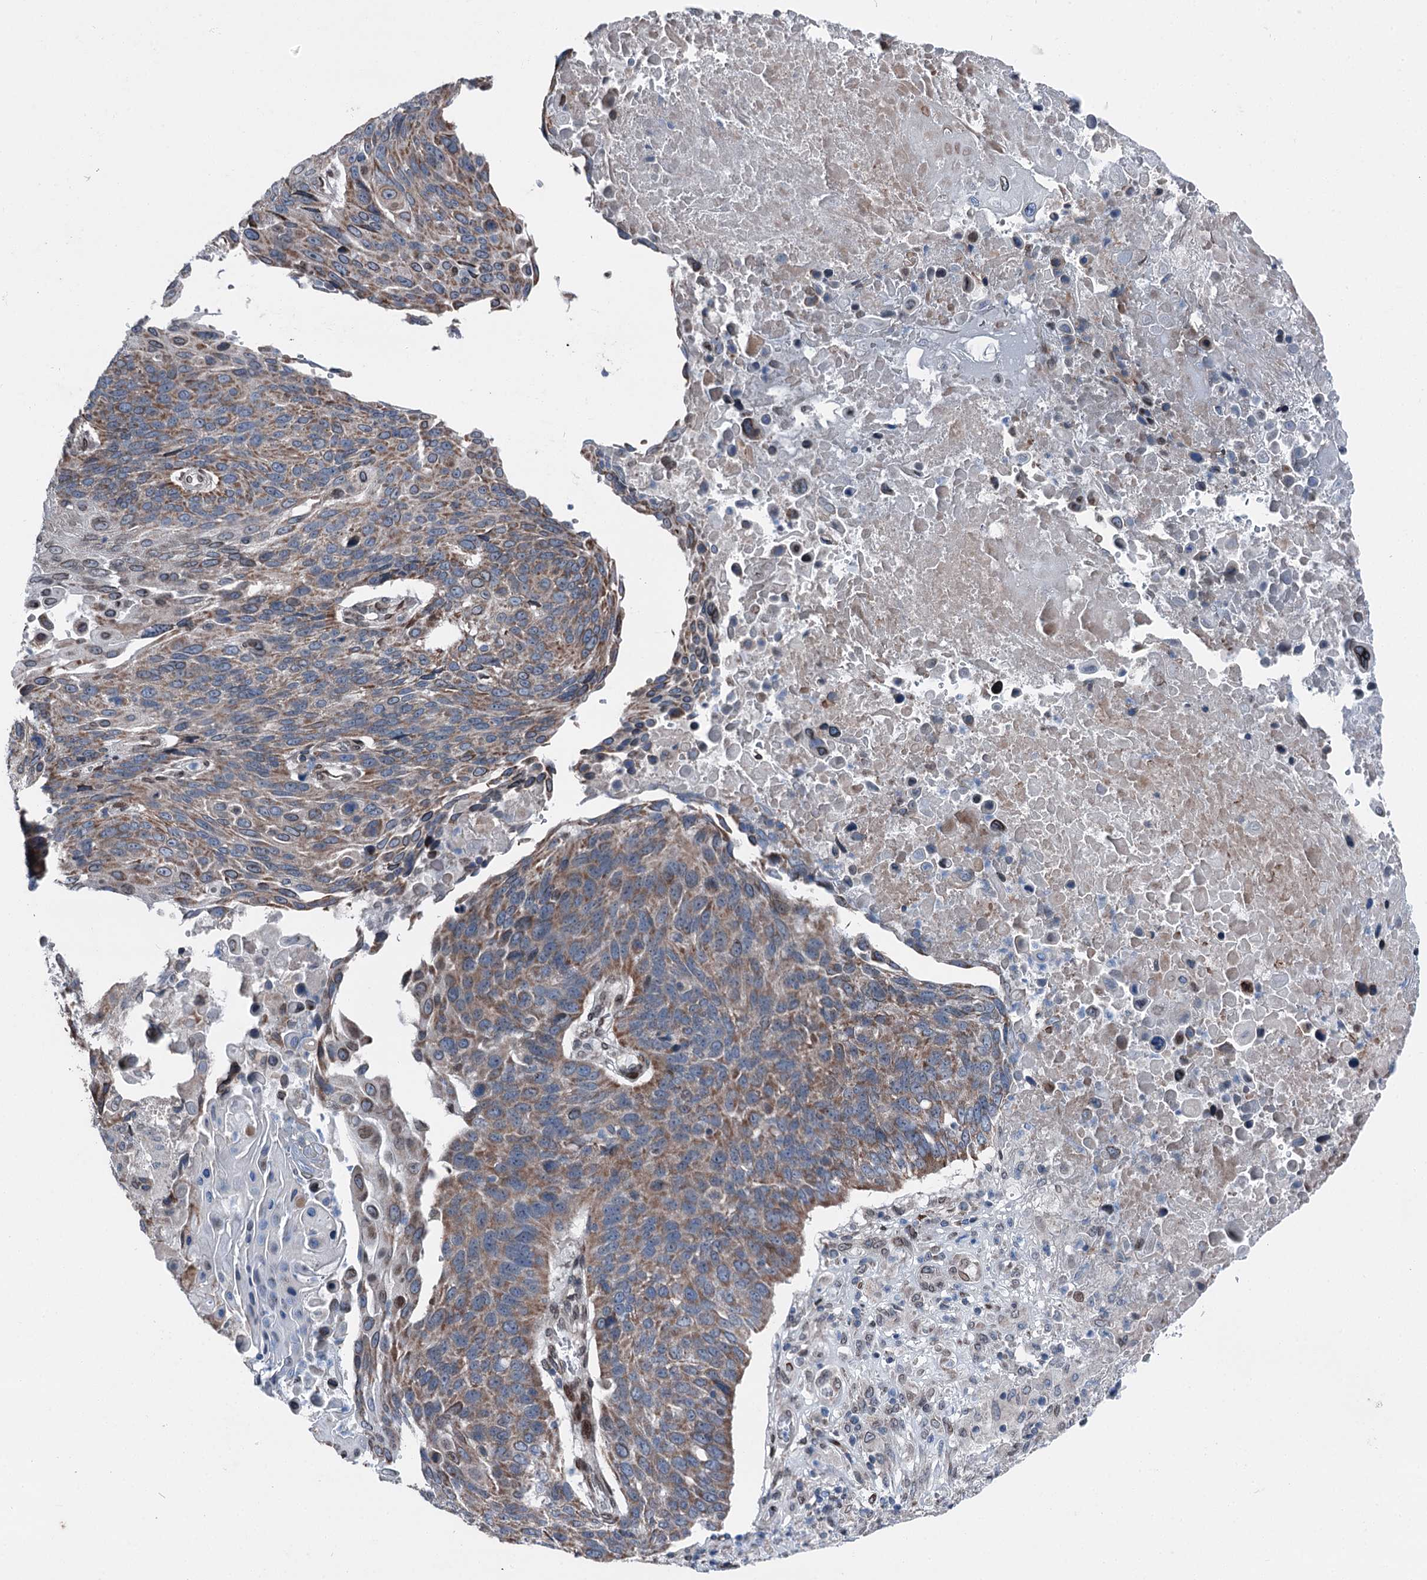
{"staining": {"intensity": "moderate", "quantity": ">75%", "location": "cytoplasmic/membranous"}, "tissue": "lung cancer", "cell_type": "Tumor cells", "image_type": "cancer", "snomed": [{"axis": "morphology", "description": "Squamous cell carcinoma, NOS"}, {"axis": "topography", "description": "Lung"}], "caption": "A photomicrograph of human lung cancer (squamous cell carcinoma) stained for a protein displays moderate cytoplasmic/membranous brown staining in tumor cells.", "gene": "MRPL14", "patient": {"sex": "male", "age": 66}}